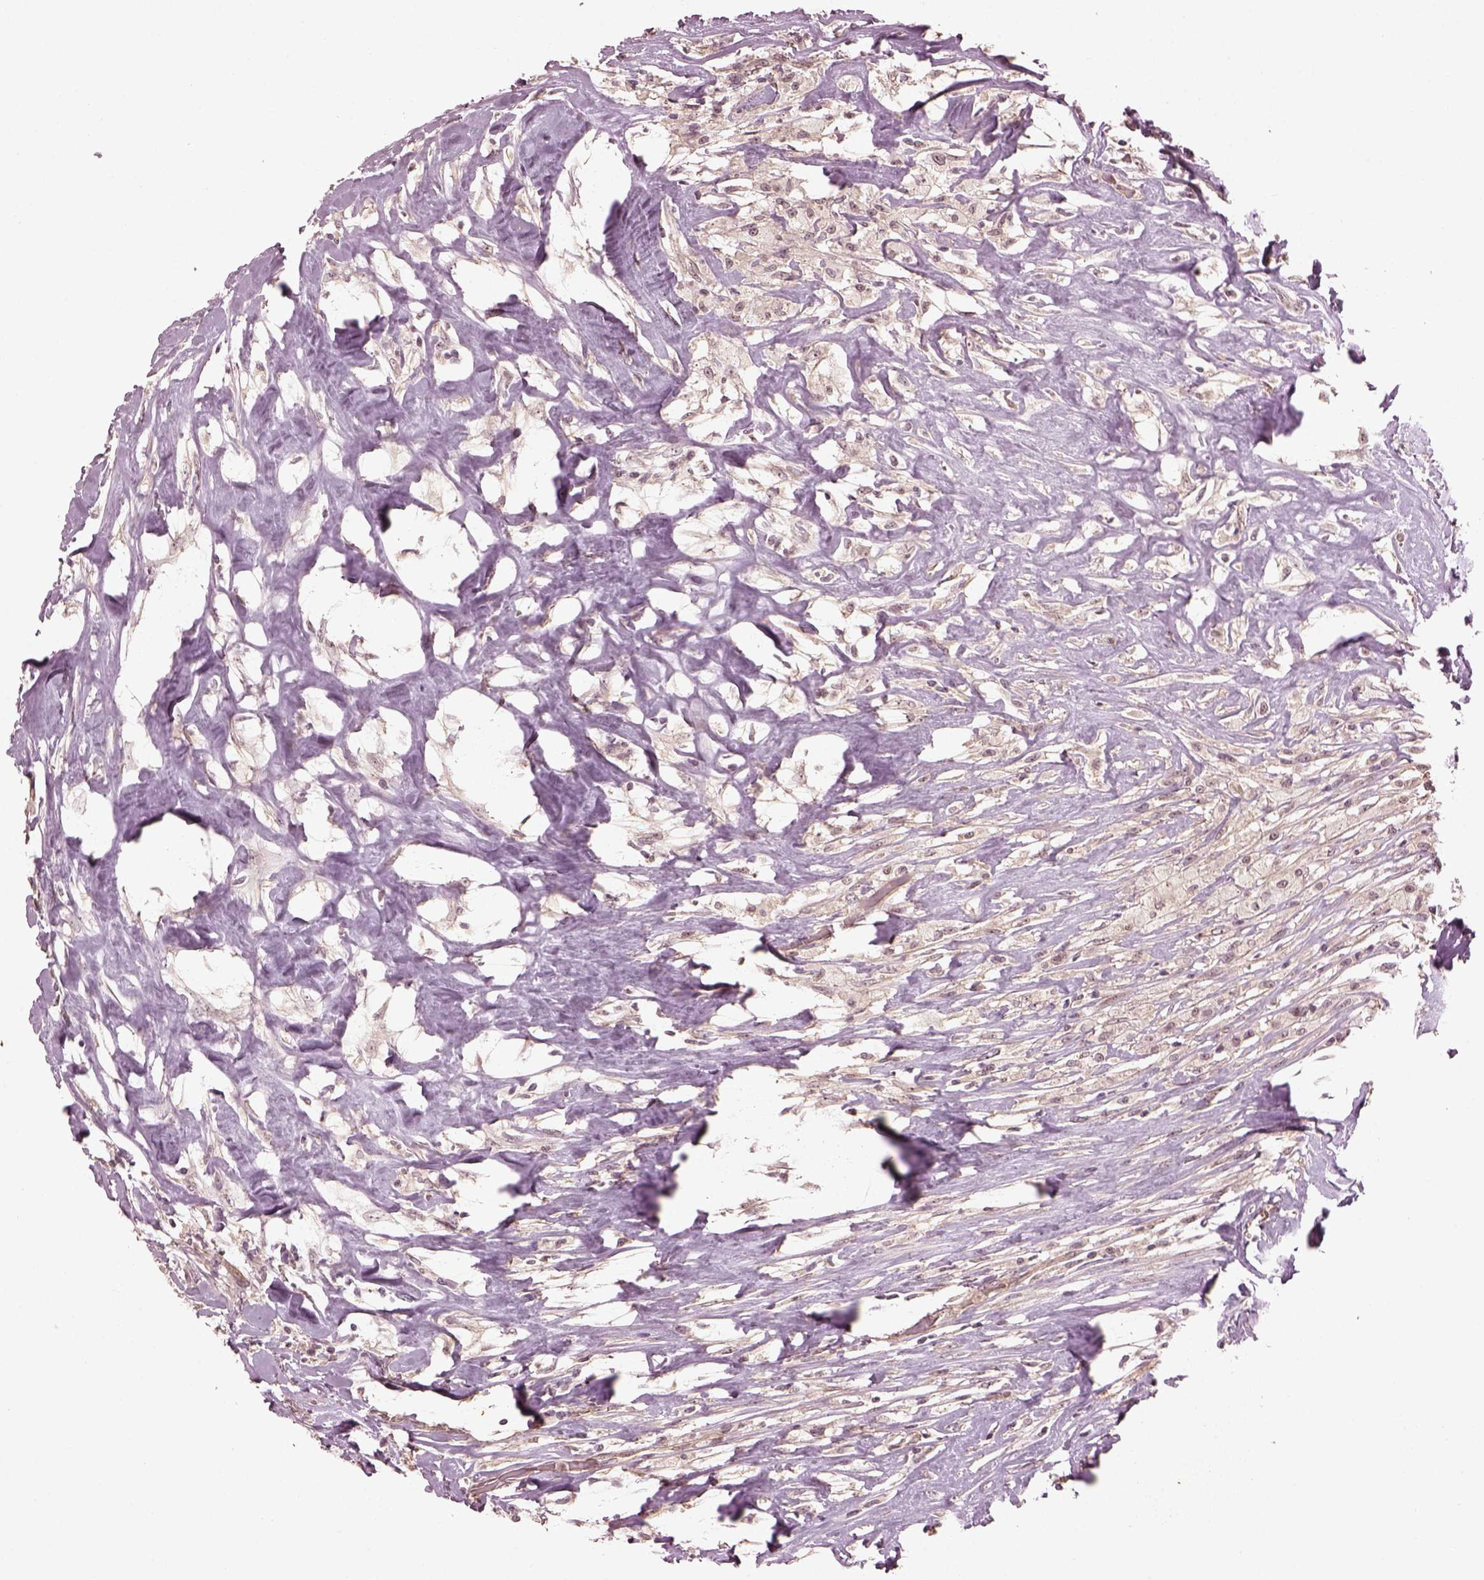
{"staining": {"intensity": "weak", "quantity": "<25%", "location": "nuclear"}, "tissue": "testis cancer", "cell_type": "Tumor cells", "image_type": "cancer", "snomed": [{"axis": "morphology", "description": "Necrosis, NOS"}, {"axis": "morphology", "description": "Carcinoma, Embryonal, NOS"}, {"axis": "topography", "description": "Testis"}], "caption": "This is a micrograph of immunohistochemistry staining of embryonal carcinoma (testis), which shows no staining in tumor cells.", "gene": "GNRH1", "patient": {"sex": "male", "age": 19}}